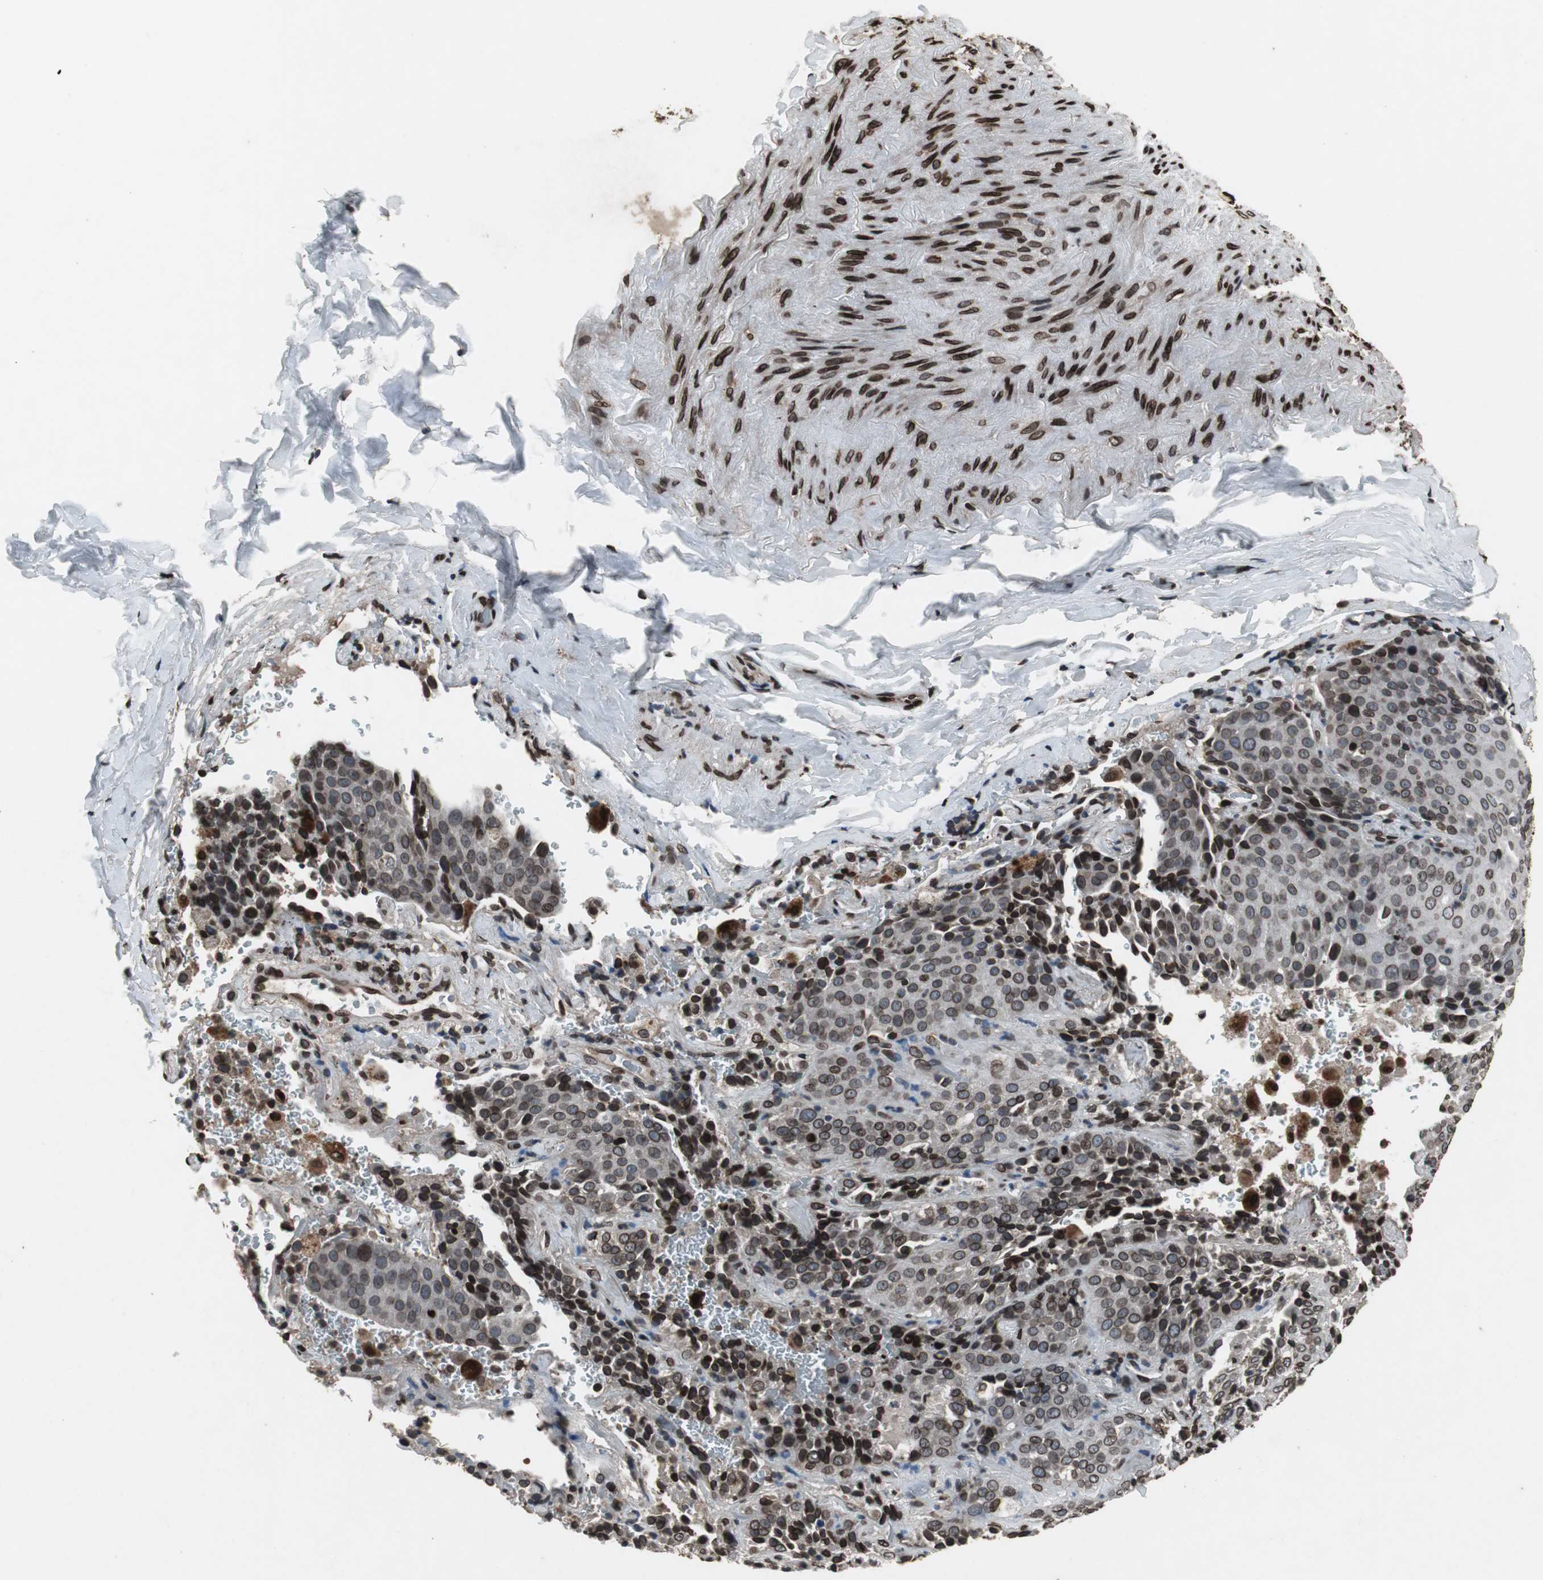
{"staining": {"intensity": "strong", "quantity": ">75%", "location": "cytoplasmic/membranous,nuclear"}, "tissue": "lung cancer", "cell_type": "Tumor cells", "image_type": "cancer", "snomed": [{"axis": "morphology", "description": "Squamous cell carcinoma, NOS"}, {"axis": "topography", "description": "Lung"}], "caption": "Squamous cell carcinoma (lung) was stained to show a protein in brown. There is high levels of strong cytoplasmic/membranous and nuclear positivity in about >75% of tumor cells. The staining was performed using DAB (3,3'-diaminobenzidine), with brown indicating positive protein expression. Nuclei are stained blue with hematoxylin.", "gene": "LMNA", "patient": {"sex": "male", "age": 54}}